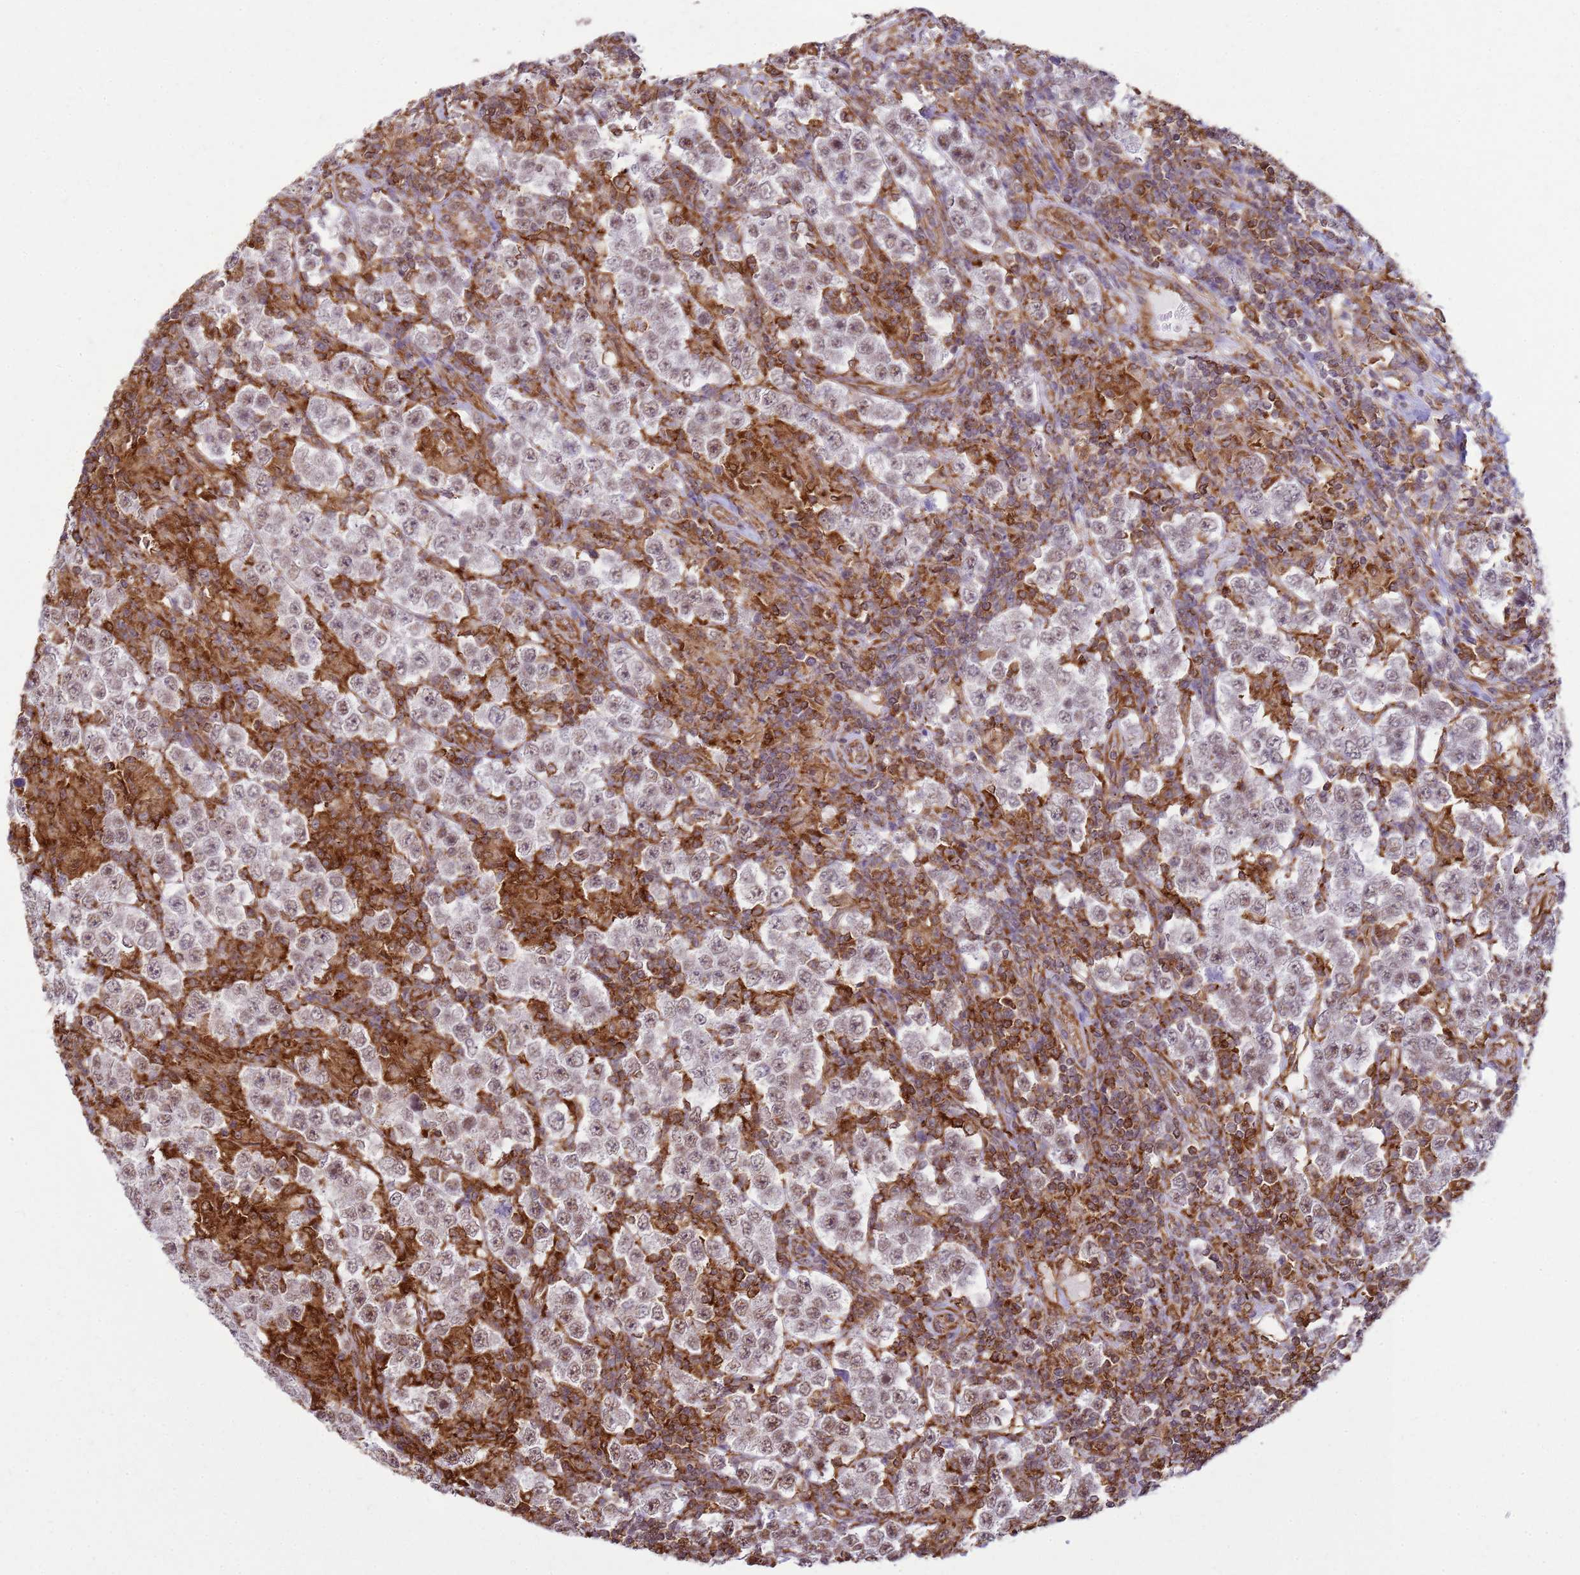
{"staining": {"intensity": "weak", "quantity": "25%-75%", "location": "cytoplasmic/membranous,nuclear"}, "tissue": "testis cancer", "cell_type": "Tumor cells", "image_type": "cancer", "snomed": [{"axis": "morphology", "description": "Normal tissue, NOS"}, {"axis": "morphology", "description": "Urothelial carcinoma, High grade"}, {"axis": "morphology", "description": "Seminoma, NOS"}, {"axis": "morphology", "description": "Carcinoma, Embryonal, NOS"}, {"axis": "topography", "description": "Urinary bladder"}, {"axis": "topography", "description": "Testis"}], "caption": "Approximately 25%-75% of tumor cells in high-grade urothelial carcinoma (testis) demonstrate weak cytoplasmic/membranous and nuclear protein positivity as visualized by brown immunohistochemical staining.", "gene": "GABRE", "patient": {"sex": "male", "age": 41}}